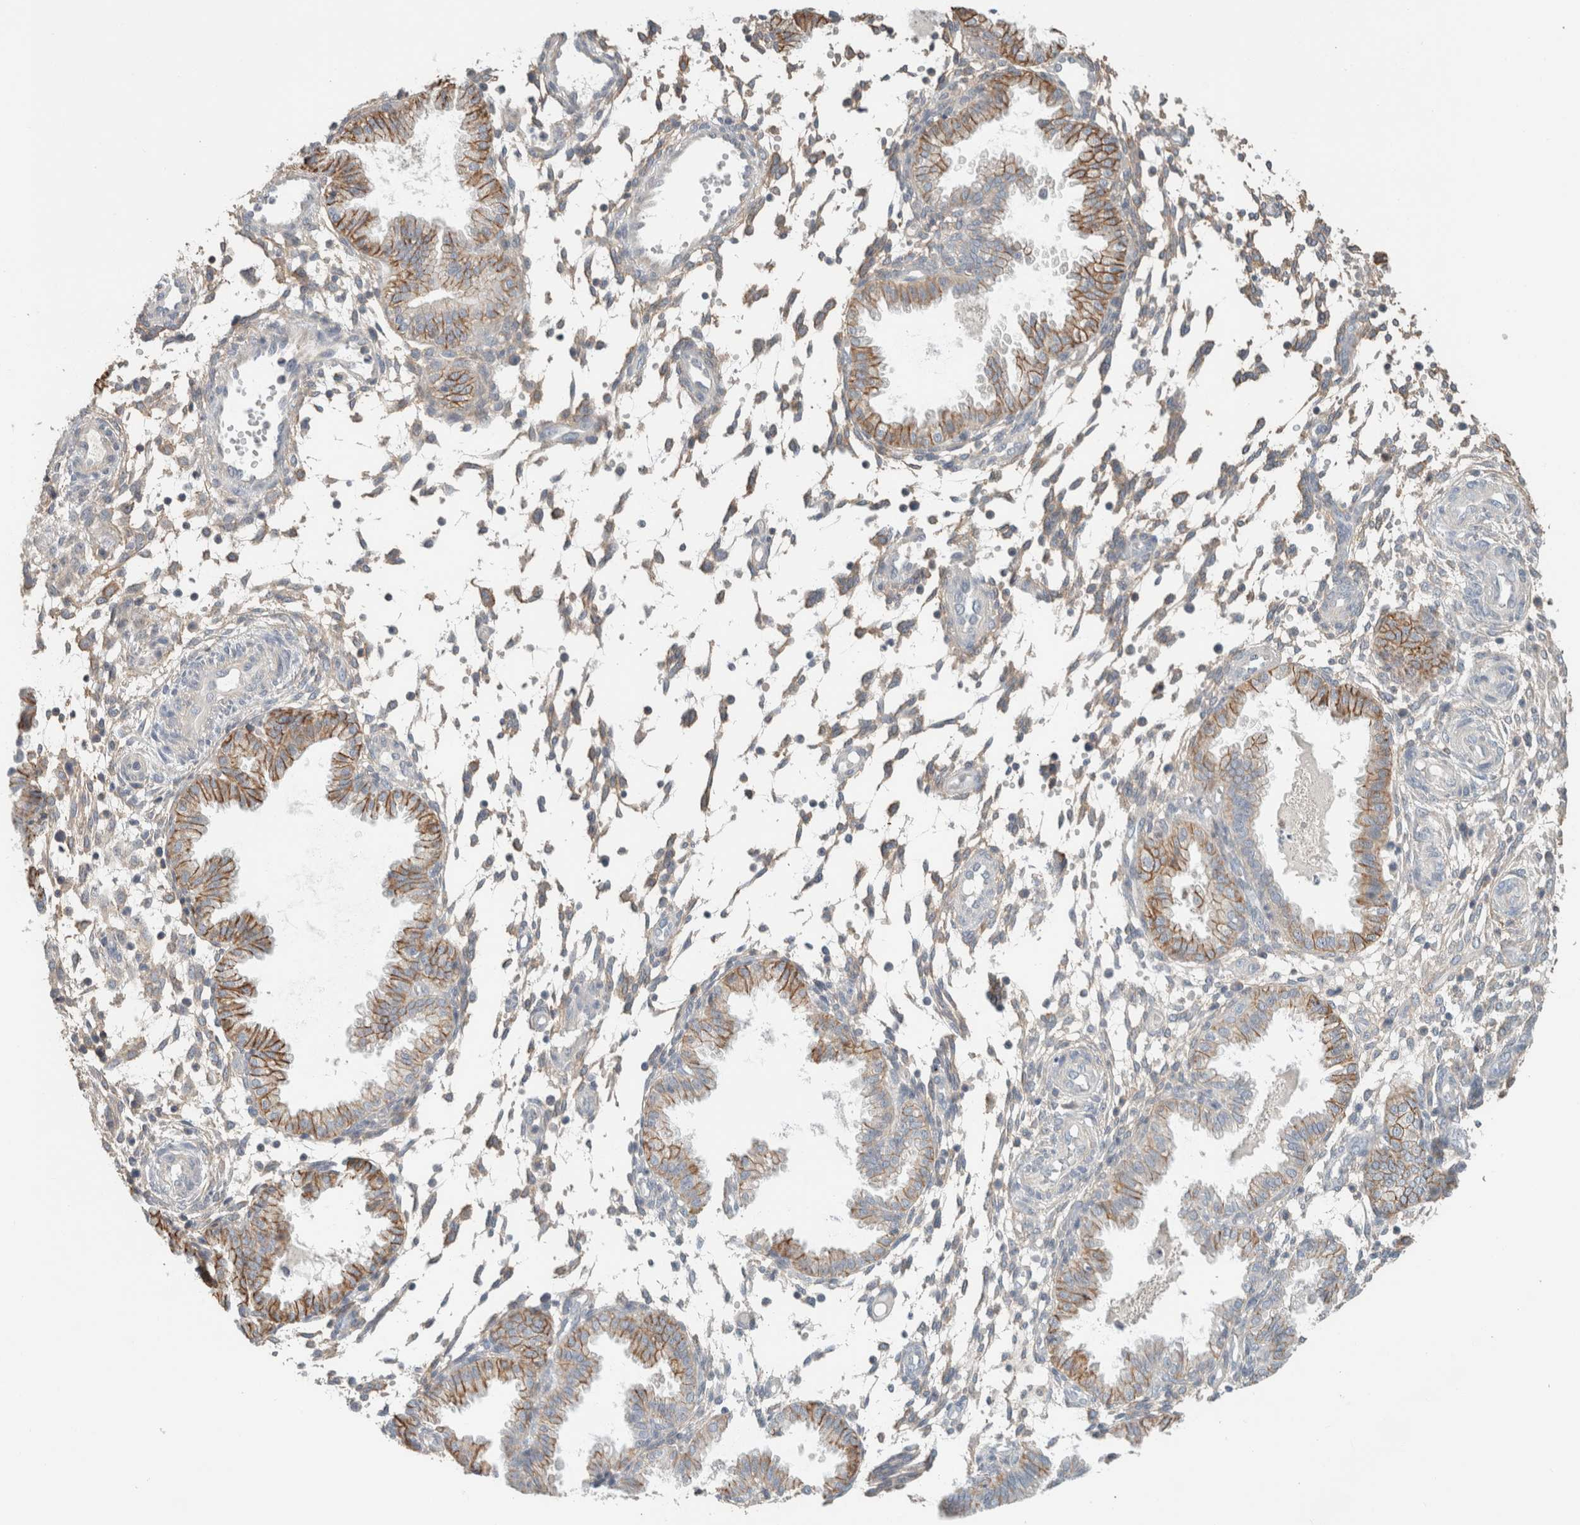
{"staining": {"intensity": "weak", "quantity": "<25%", "location": "cytoplasmic/membranous"}, "tissue": "endometrium", "cell_type": "Cells in endometrial stroma", "image_type": "normal", "snomed": [{"axis": "morphology", "description": "Normal tissue, NOS"}, {"axis": "topography", "description": "Endometrium"}], "caption": "There is no significant positivity in cells in endometrial stroma of endometrium. Nuclei are stained in blue.", "gene": "ERCC6L2", "patient": {"sex": "female", "age": 33}}